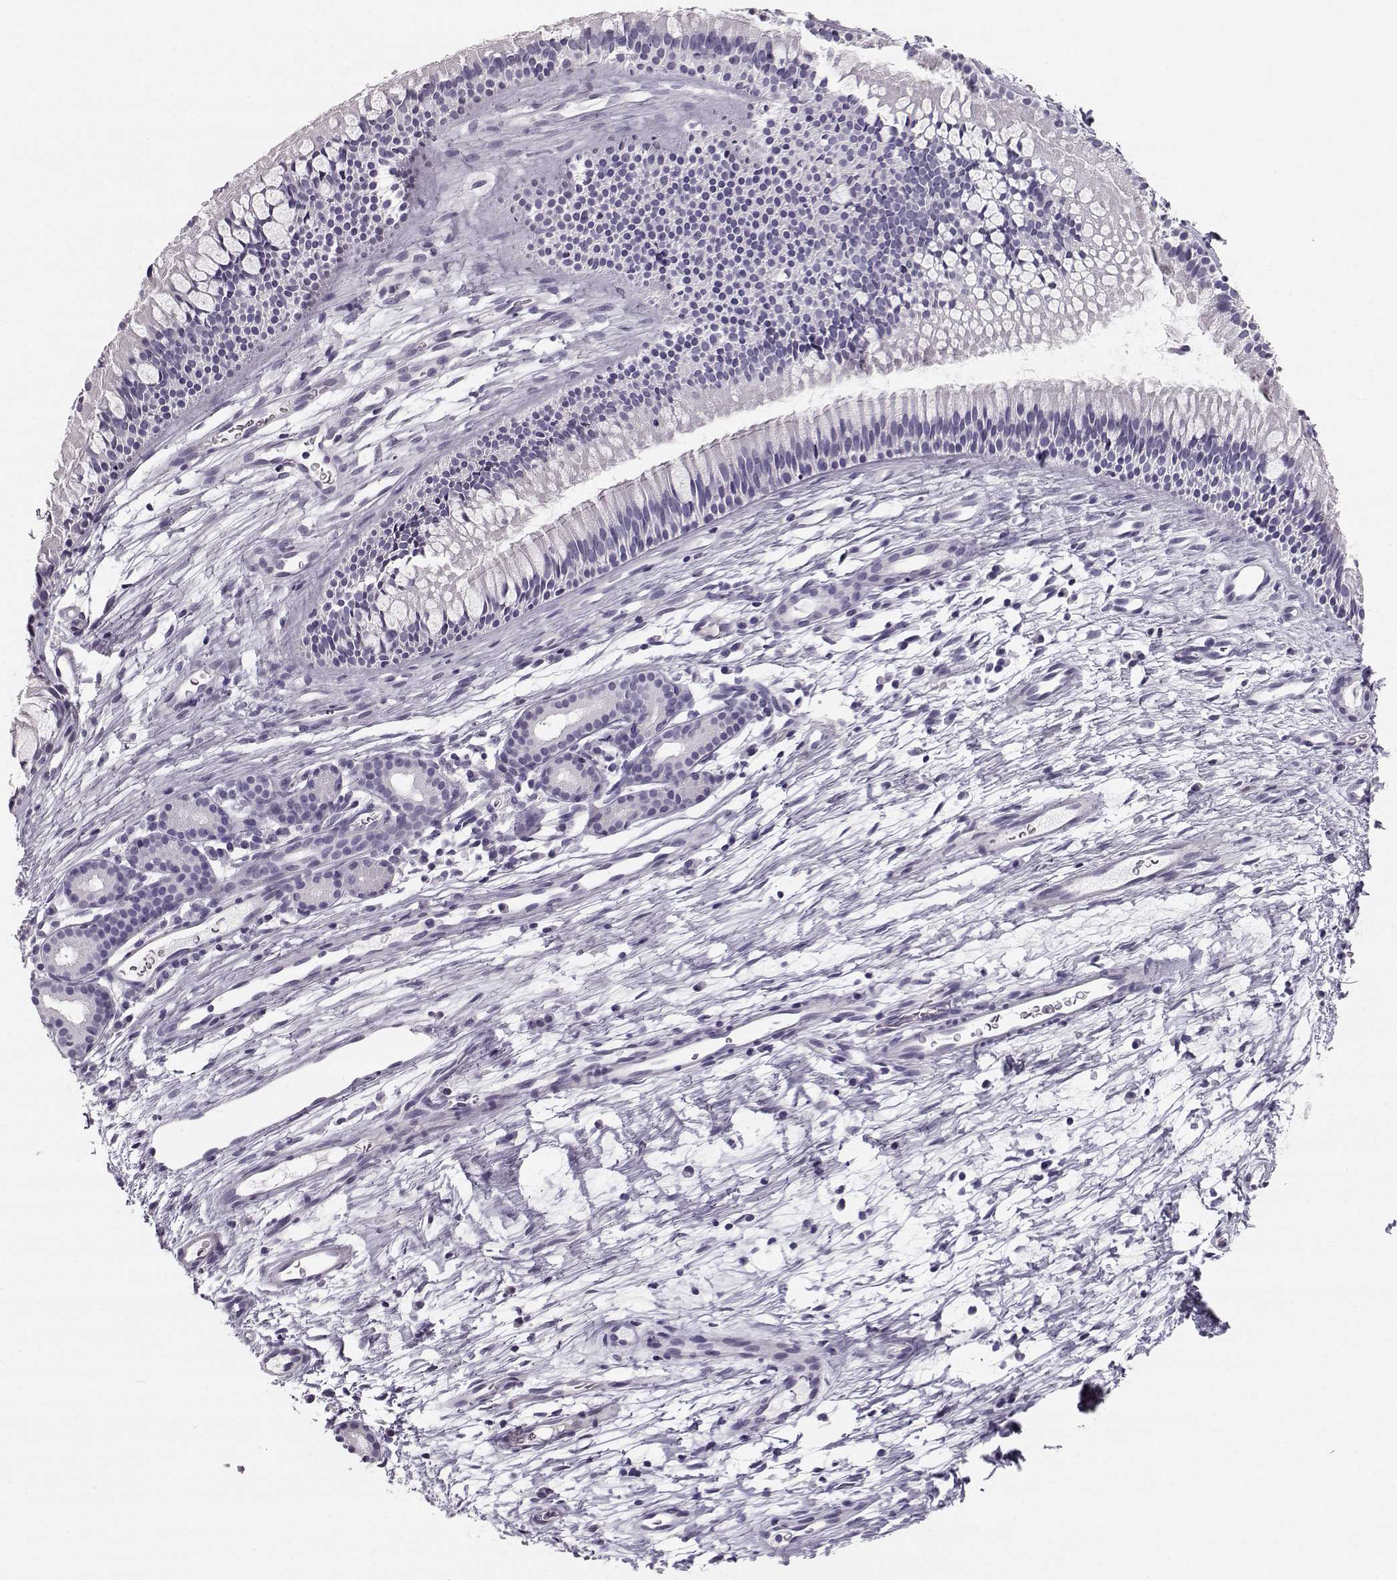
{"staining": {"intensity": "weak", "quantity": "<25%", "location": "cytoplasmic/membranous"}, "tissue": "nasopharynx", "cell_type": "Respiratory epithelial cells", "image_type": "normal", "snomed": [{"axis": "morphology", "description": "Normal tissue, NOS"}, {"axis": "topography", "description": "Nasopharynx"}], "caption": "Immunohistochemical staining of benign nasopharynx displays no significant expression in respiratory epithelial cells.", "gene": "CASR", "patient": {"sex": "male", "age": 51}}